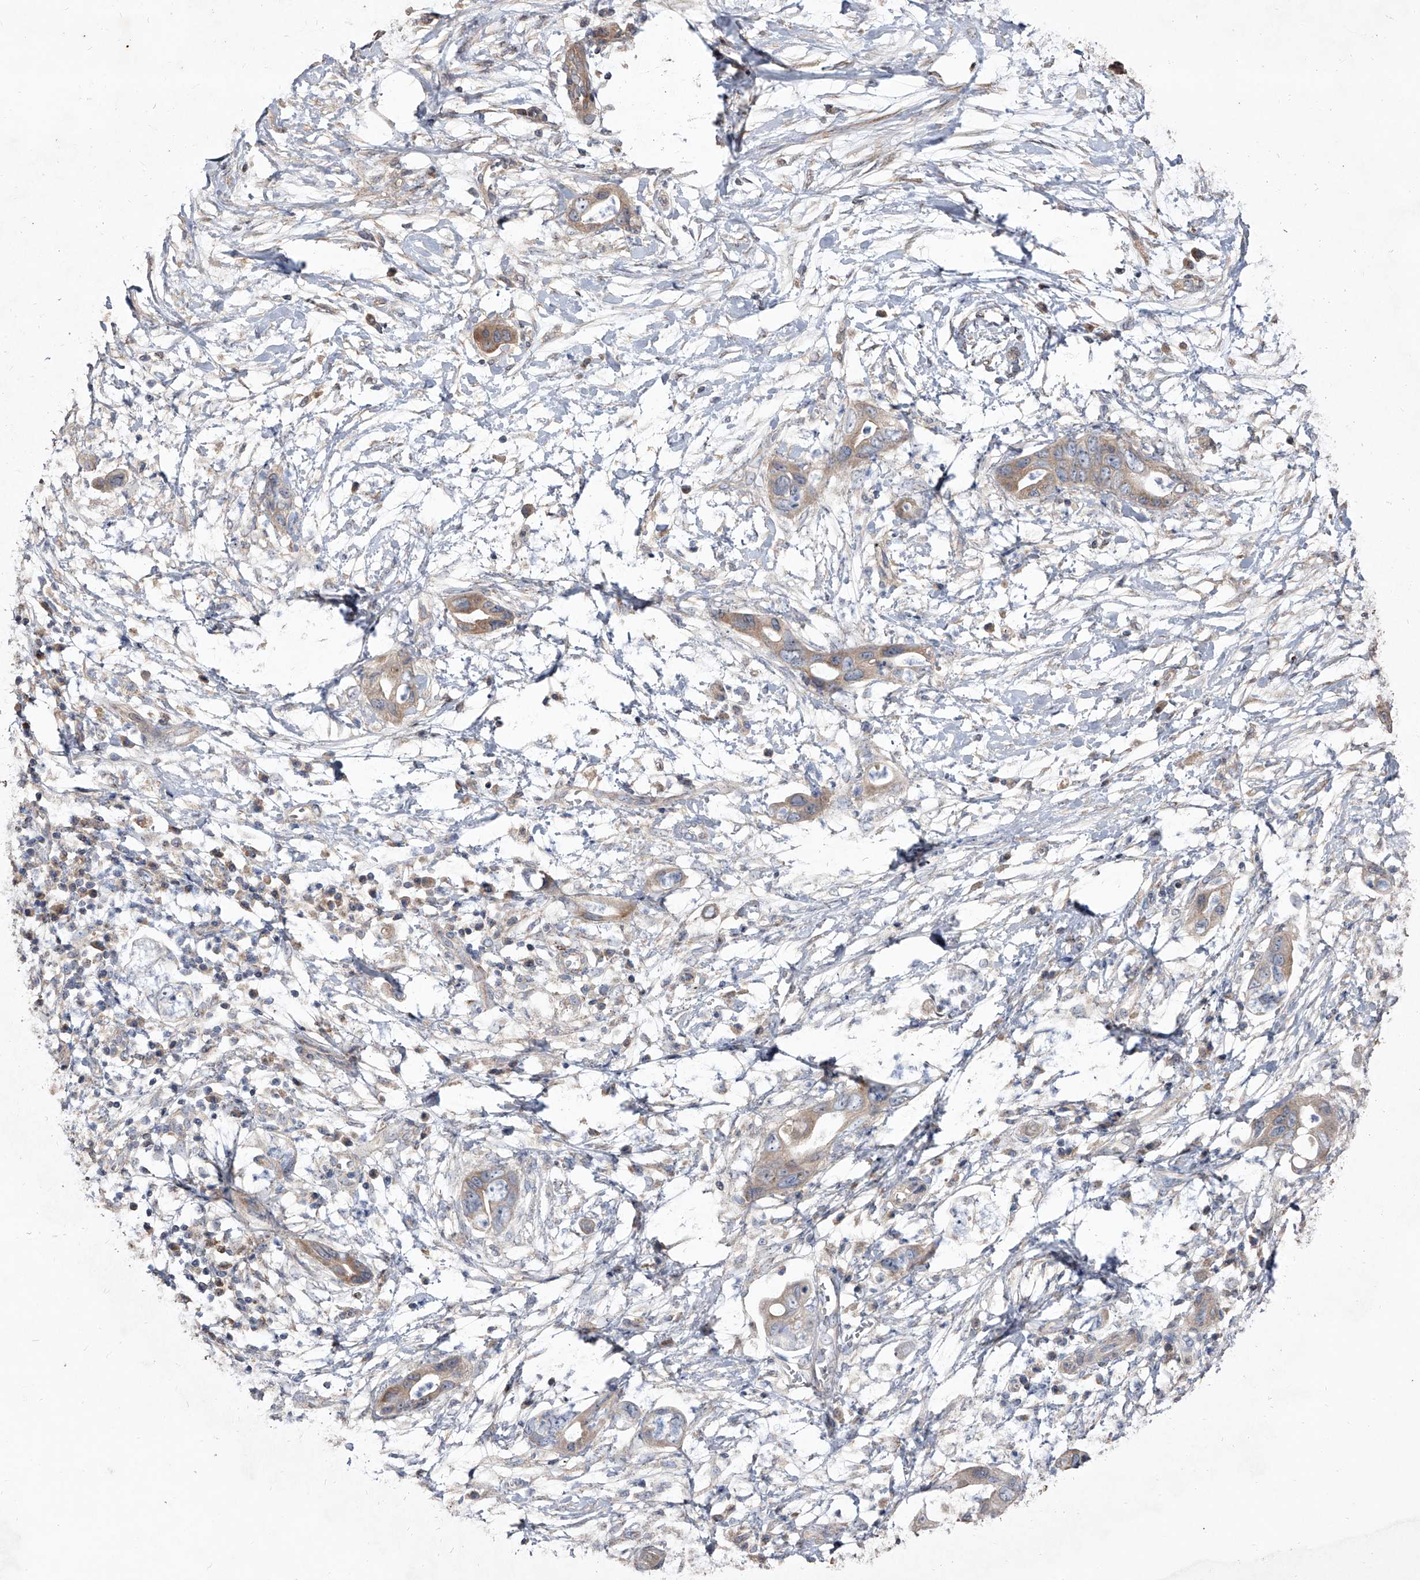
{"staining": {"intensity": "moderate", "quantity": "<25%", "location": "cytoplasmic/membranous"}, "tissue": "pancreatic cancer", "cell_type": "Tumor cells", "image_type": "cancer", "snomed": [{"axis": "morphology", "description": "Adenocarcinoma, NOS"}, {"axis": "topography", "description": "Pancreas"}], "caption": "Pancreatic cancer was stained to show a protein in brown. There is low levels of moderate cytoplasmic/membranous expression in approximately <25% of tumor cells.", "gene": "LTV1", "patient": {"sex": "male", "age": 75}}